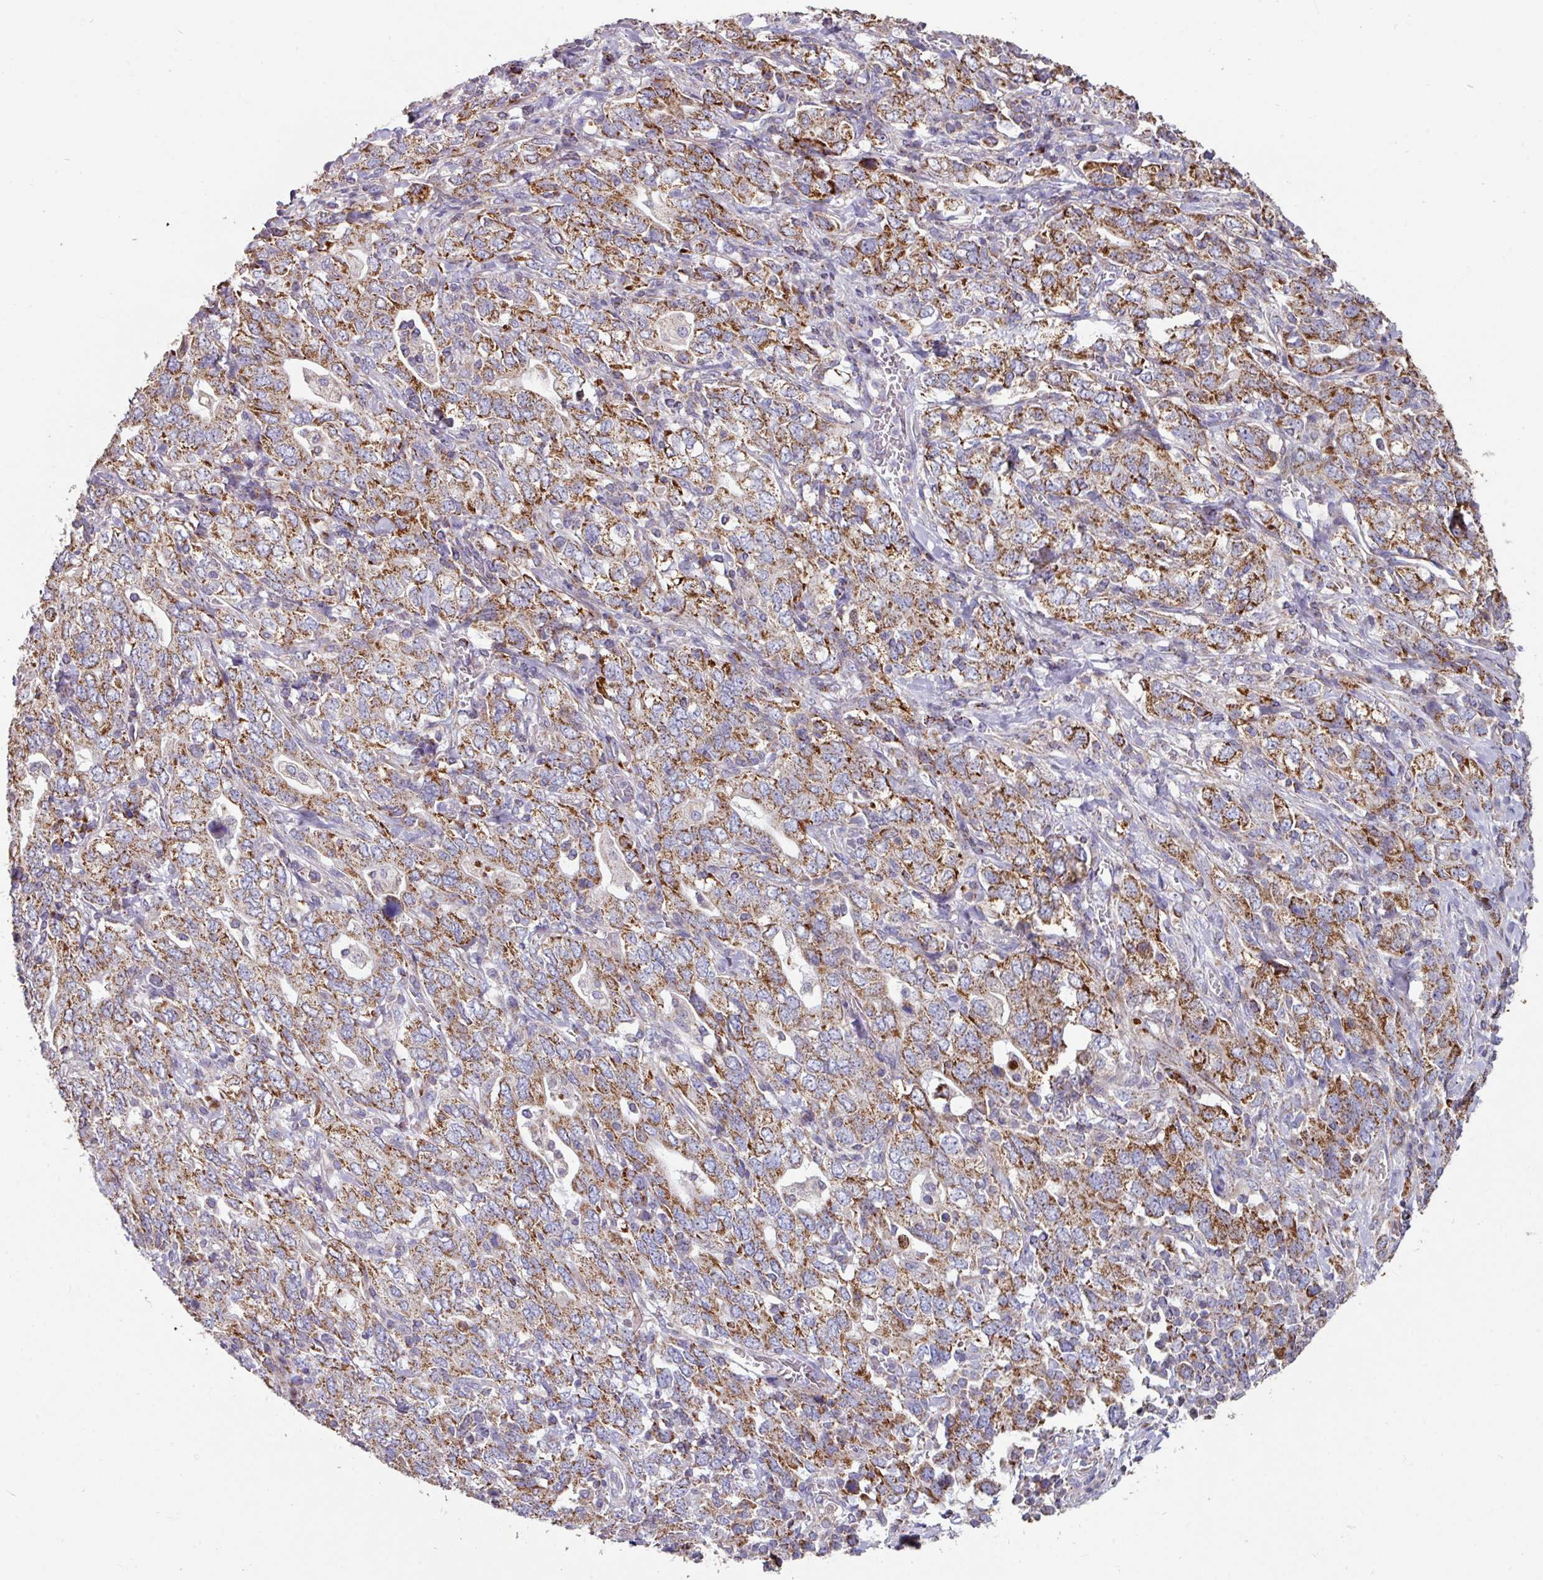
{"staining": {"intensity": "strong", "quantity": "25%-75%", "location": "cytoplasmic/membranous"}, "tissue": "stomach cancer", "cell_type": "Tumor cells", "image_type": "cancer", "snomed": [{"axis": "morphology", "description": "Adenocarcinoma, NOS"}, {"axis": "topography", "description": "Stomach, upper"}, {"axis": "topography", "description": "Stomach"}], "caption": "An image of adenocarcinoma (stomach) stained for a protein exhibits strong cytoplasmic/membranous brown staining in tumor cells. The protein is shown in brown color, while the nuclei are stained blue.", "gene": "OR2D3", "patient": {"sex": "male", "age": 62}}